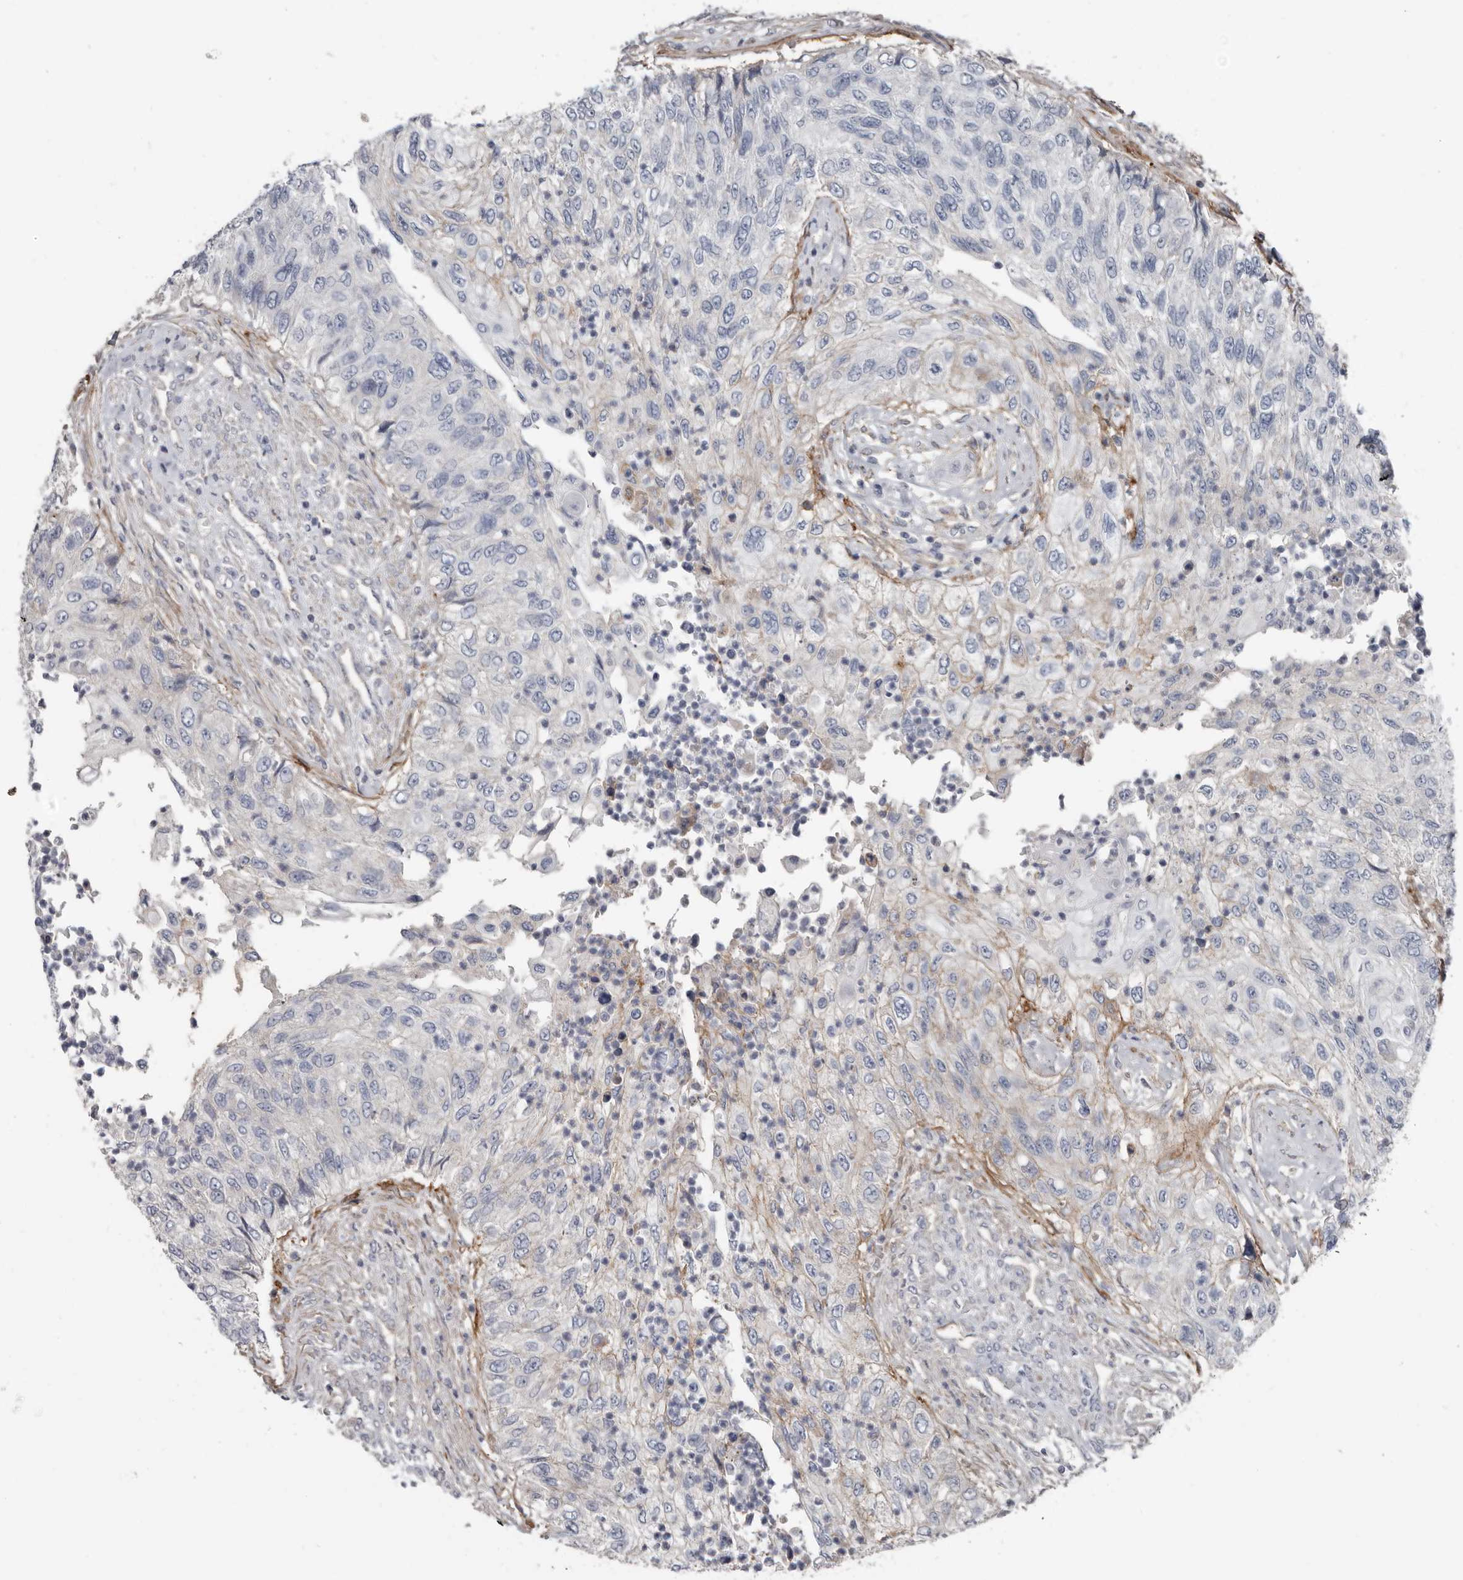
{"staining": {"intensity": "weak", "quantity": "<25%", "location": "cytoplasmic/membranous"}, "tissue": "urothelial cancer", "cell_type": "Tumor cells", "image_type": "cancer", "snomed": [{"axis": "morphology", "description": "Urothelial carcinoma, High grade"}, {"axis": "topography", "description": "Urinary bladder"}], "caption": "Histopathology image shows no significant protein expression in tumor cells of urothelial cancer.", "gene": "ZNF114", "patient": {"sex": "female", "age": 60}}